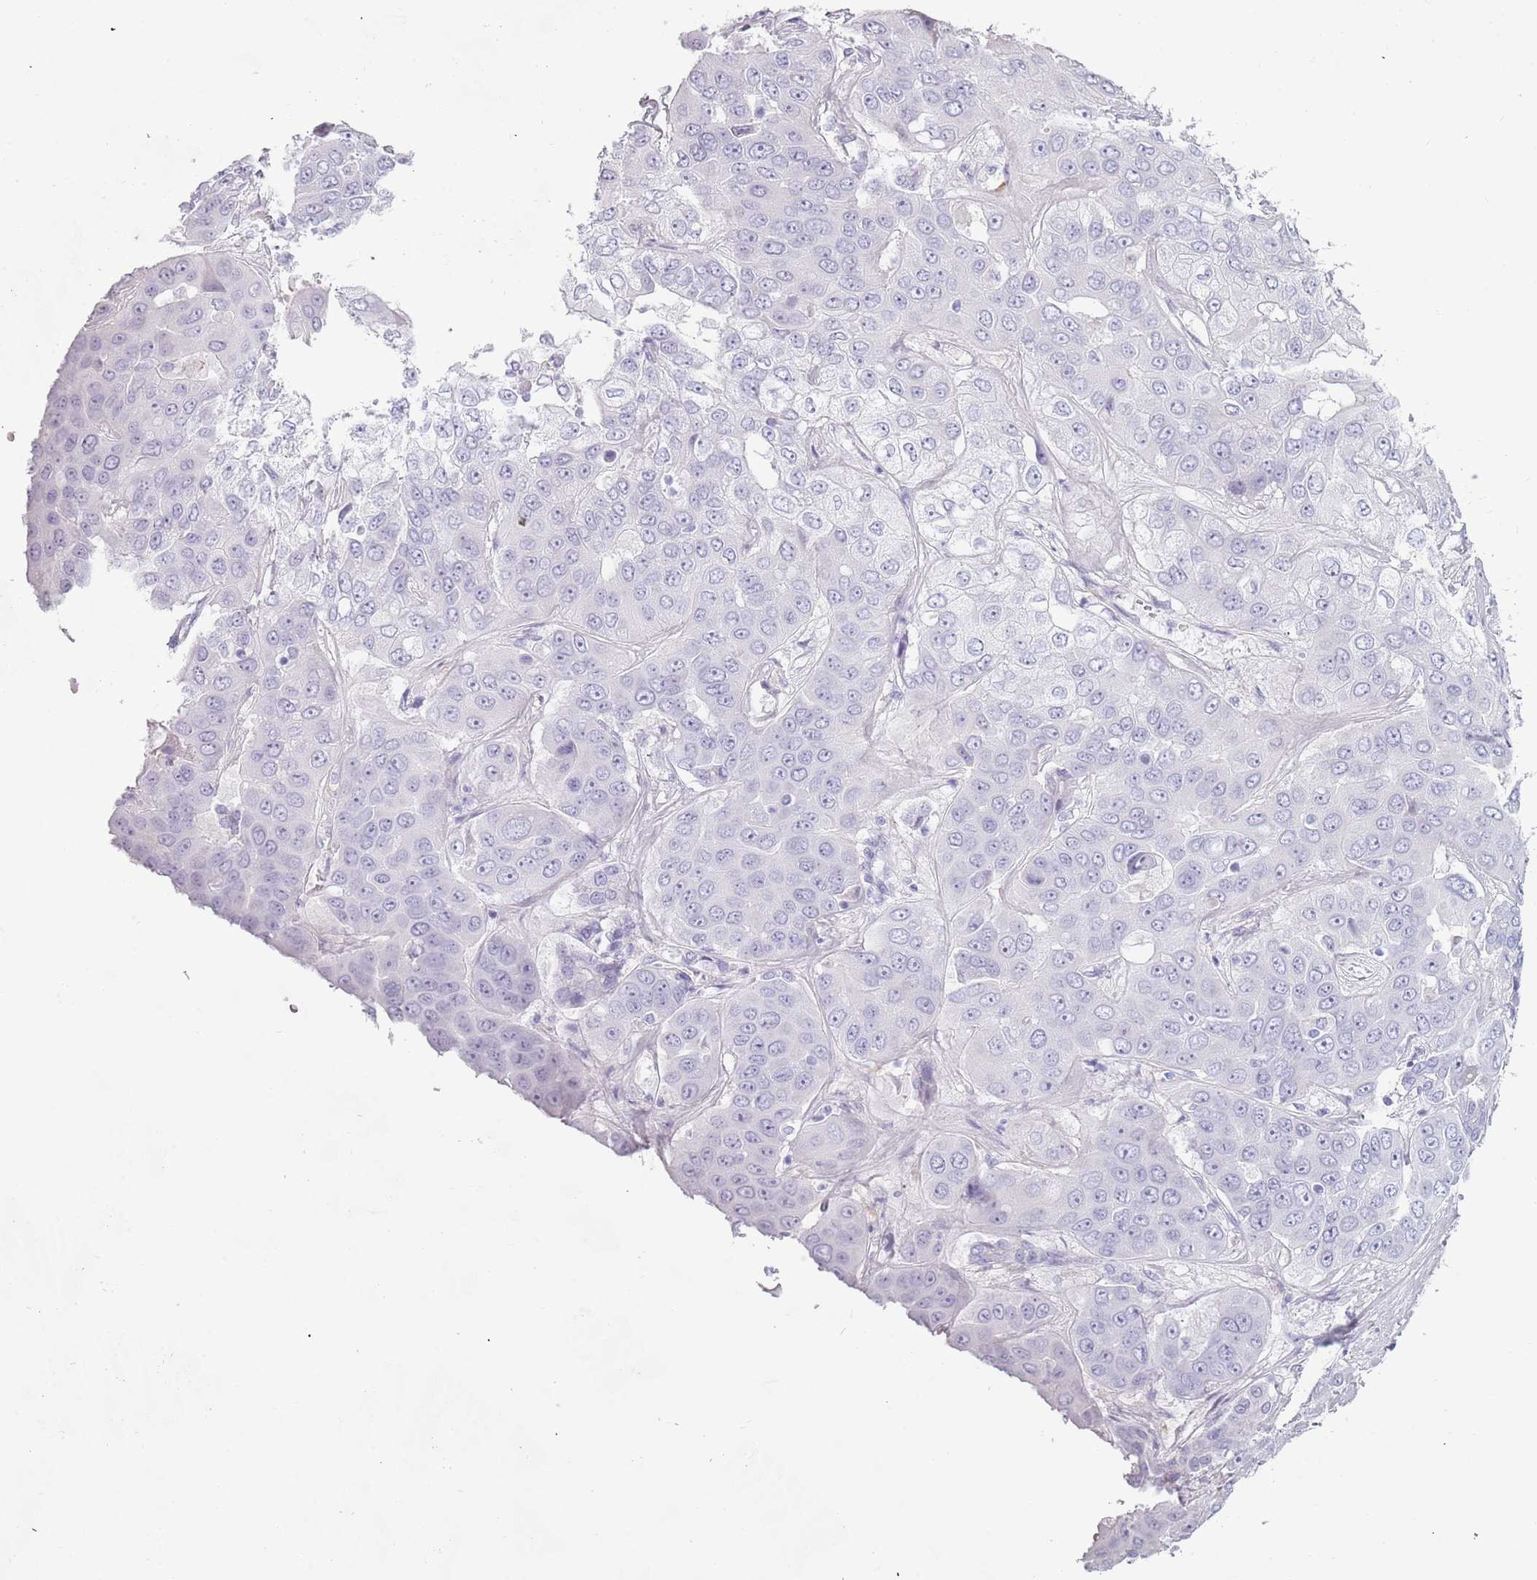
{"staining": {"intensity": "negative", "quantity": "none", "location": "none"}, "tissue": "liver cancer", "cell_type": "Tumor cells", "image_type": "cancer", "snomed": [{"axis": "morphology", "description": "Cholangiocarcinoma"}, {"axis": "topography", "description": "Liver"}], "caption": "Liver cholangiocarcinoma was stained to show a protein in brown. There is no significant positivity in tumor cells.", "gene": "COLEC12", "patient": {"sex": "female", "age": 52}}